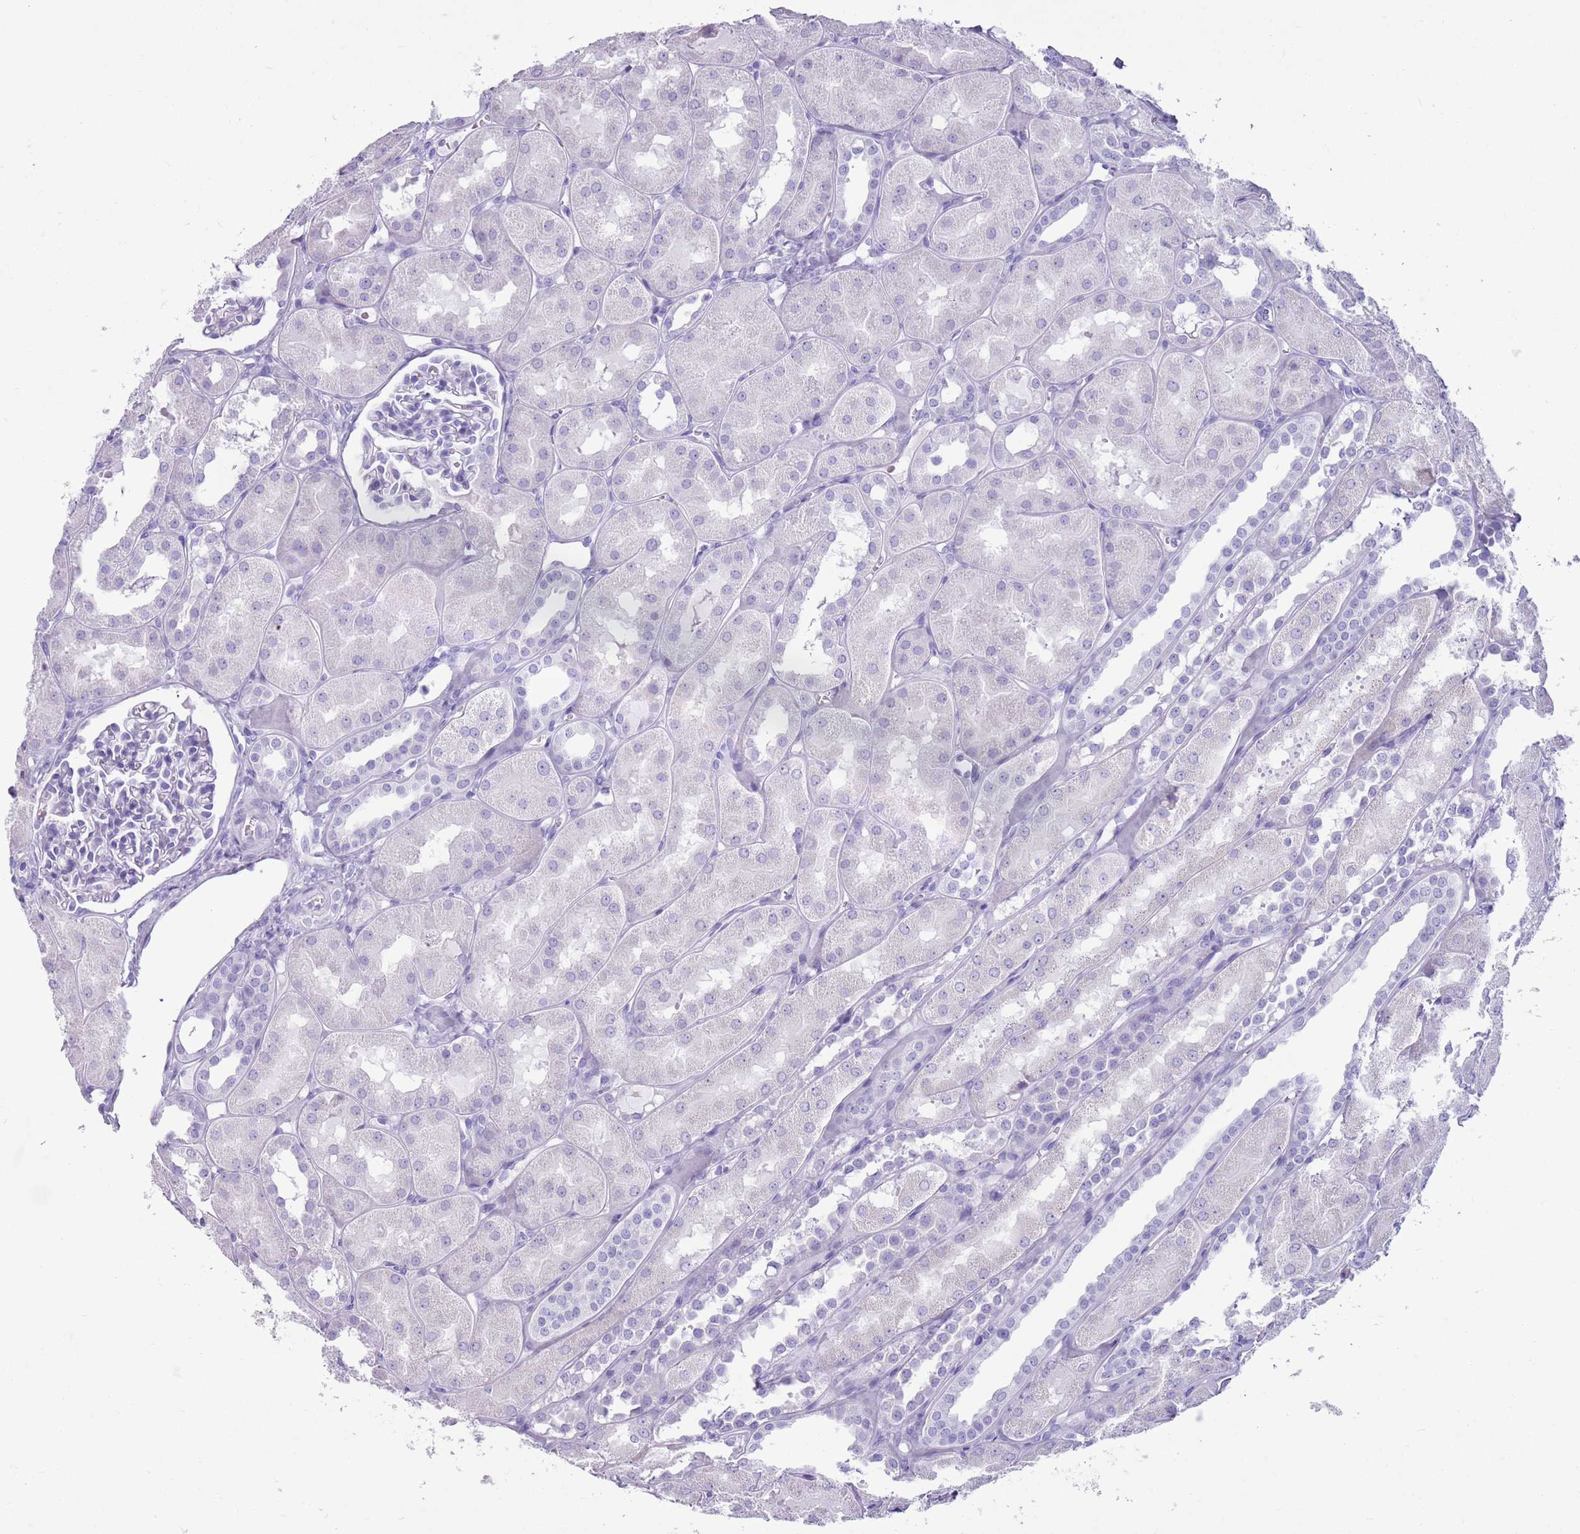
{"staining": {"intensity": "negative", "quantity": "none", "location": "none"}, "tissue": "kidney", "cell_type": "Cells in glomeruli", "image_type": "normal", "snomed": [{"axis": "morphology", "description": "Normal tissue, NOS"}, {"axis": "topography", "description": "Kidney"}, {"axis": "topography", "description": "Urinary bladder"}], "caption": "Unremarkable kidney was stained to show a protein in brown. There is no significant expression in cells in glomeruli. Nuclei are stained in blue.", "gene": "ENSG00000263020", "patient": {"sex": "male", "age": 16}}